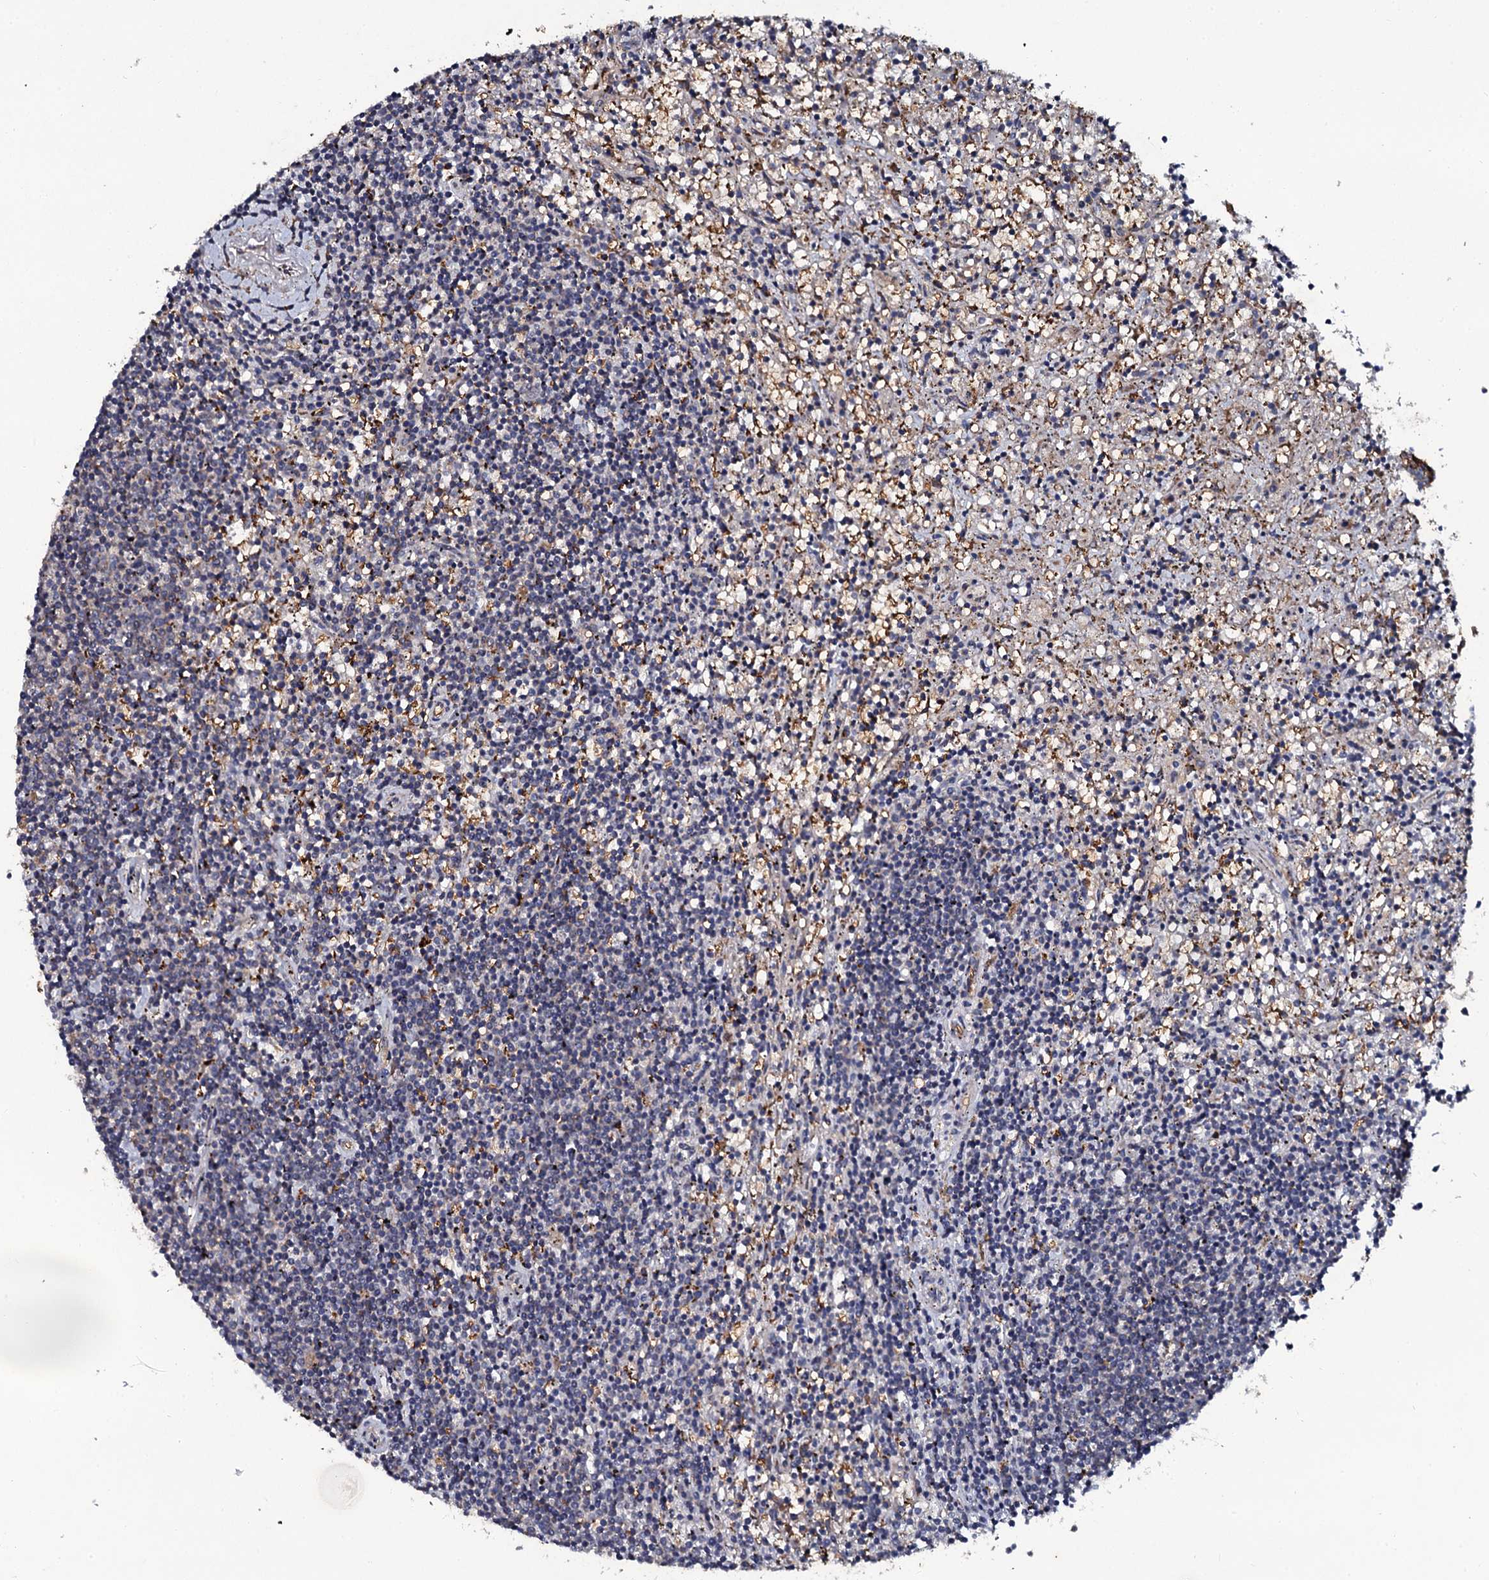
{"staining": {"intensity": "negative", "quantity": "none", "location": "none"}, "tissue": "lymphoma", "cell_type": "Tumor cells", "image_type": "cancer", "snomed": [{"axis": "morphology", "description": "Malignant lymphoma, non-Hodgkin's type, Low grade"}, {"axis": "topography", "description": "Spleen"}], "caption": "DAB (3,3'-diaminobenzidine) immunohistochemical staining of human low-grade malignant lymphoma, non-Hodgkin's type displays no significant positivity in tumor cells.", "gene": "LRRC28", "patient": {"sex": "male", "age": 76}}